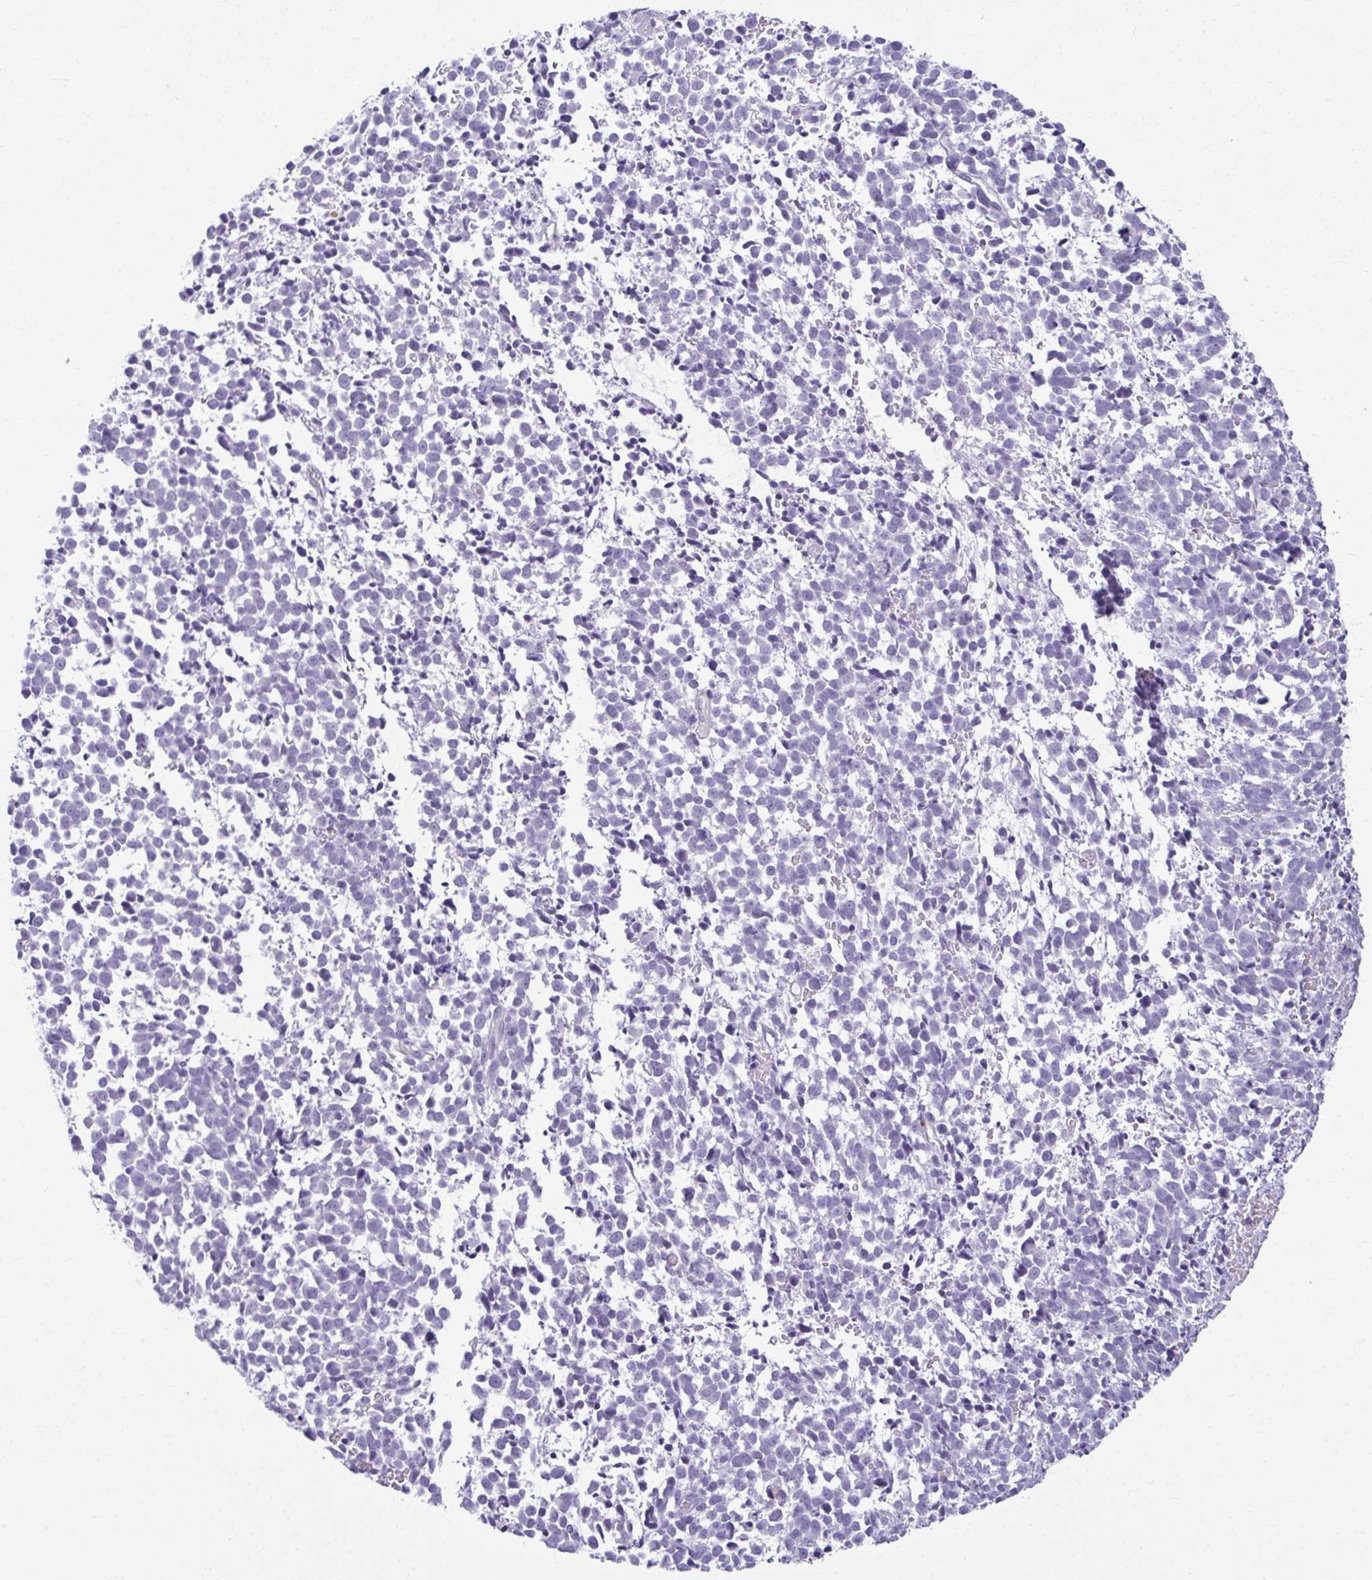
{"staining": {"intensity": "negative", "quantity": "none", "location": "none"}, "tissue": "melanoma", "cell_type": "Tumor cells", "image_type": "cancer", "snomed": [{"axis": "morphology", "description": "Malignant melanoma, NOS"}, {"axis": "topography", "description": "Skin"}], "caption": "IHC image of human melanoma stained for a protein (brown), which reveals no positivity in tumor cells.", "gene": "SERPINI1", "patient": {"sex": "female", "age": 70}}